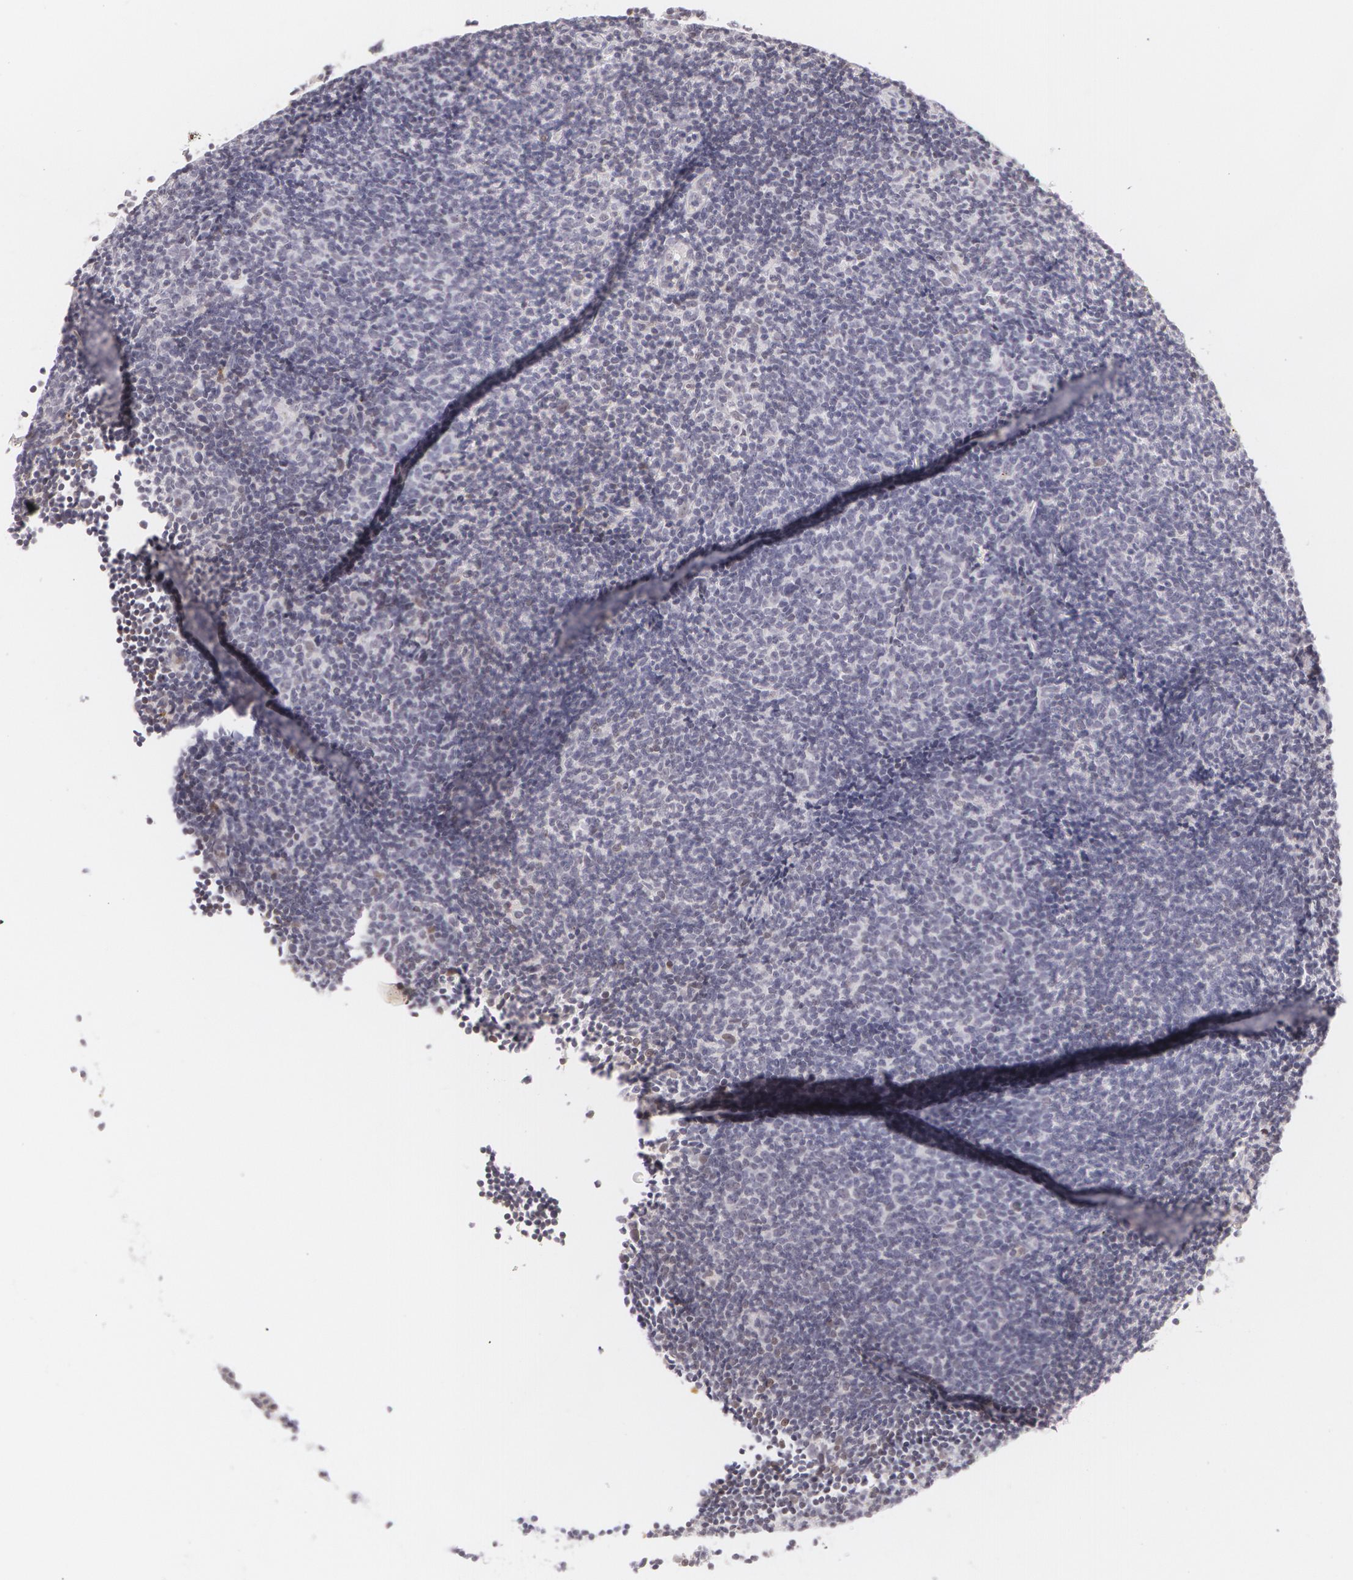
{"staining": {"intensity": "negative", "quantity": "none", "location": "none"}, "tissue": "lymphoma", "cell_type": "Tumor cells", "image_type": "cancer", "snomed": [{"axis": "morphology", "description": "Malignant lymphoma, non-Hodgkin's type, Low grade"}, {"axis": "topography", "description": "Lymph node"}], "caption": "A micrograph of lymphoma stained for a protein shows no brown staining in tumor cells.", "gene": "LBP", "patient": {"sex": "male", "age": 49}}